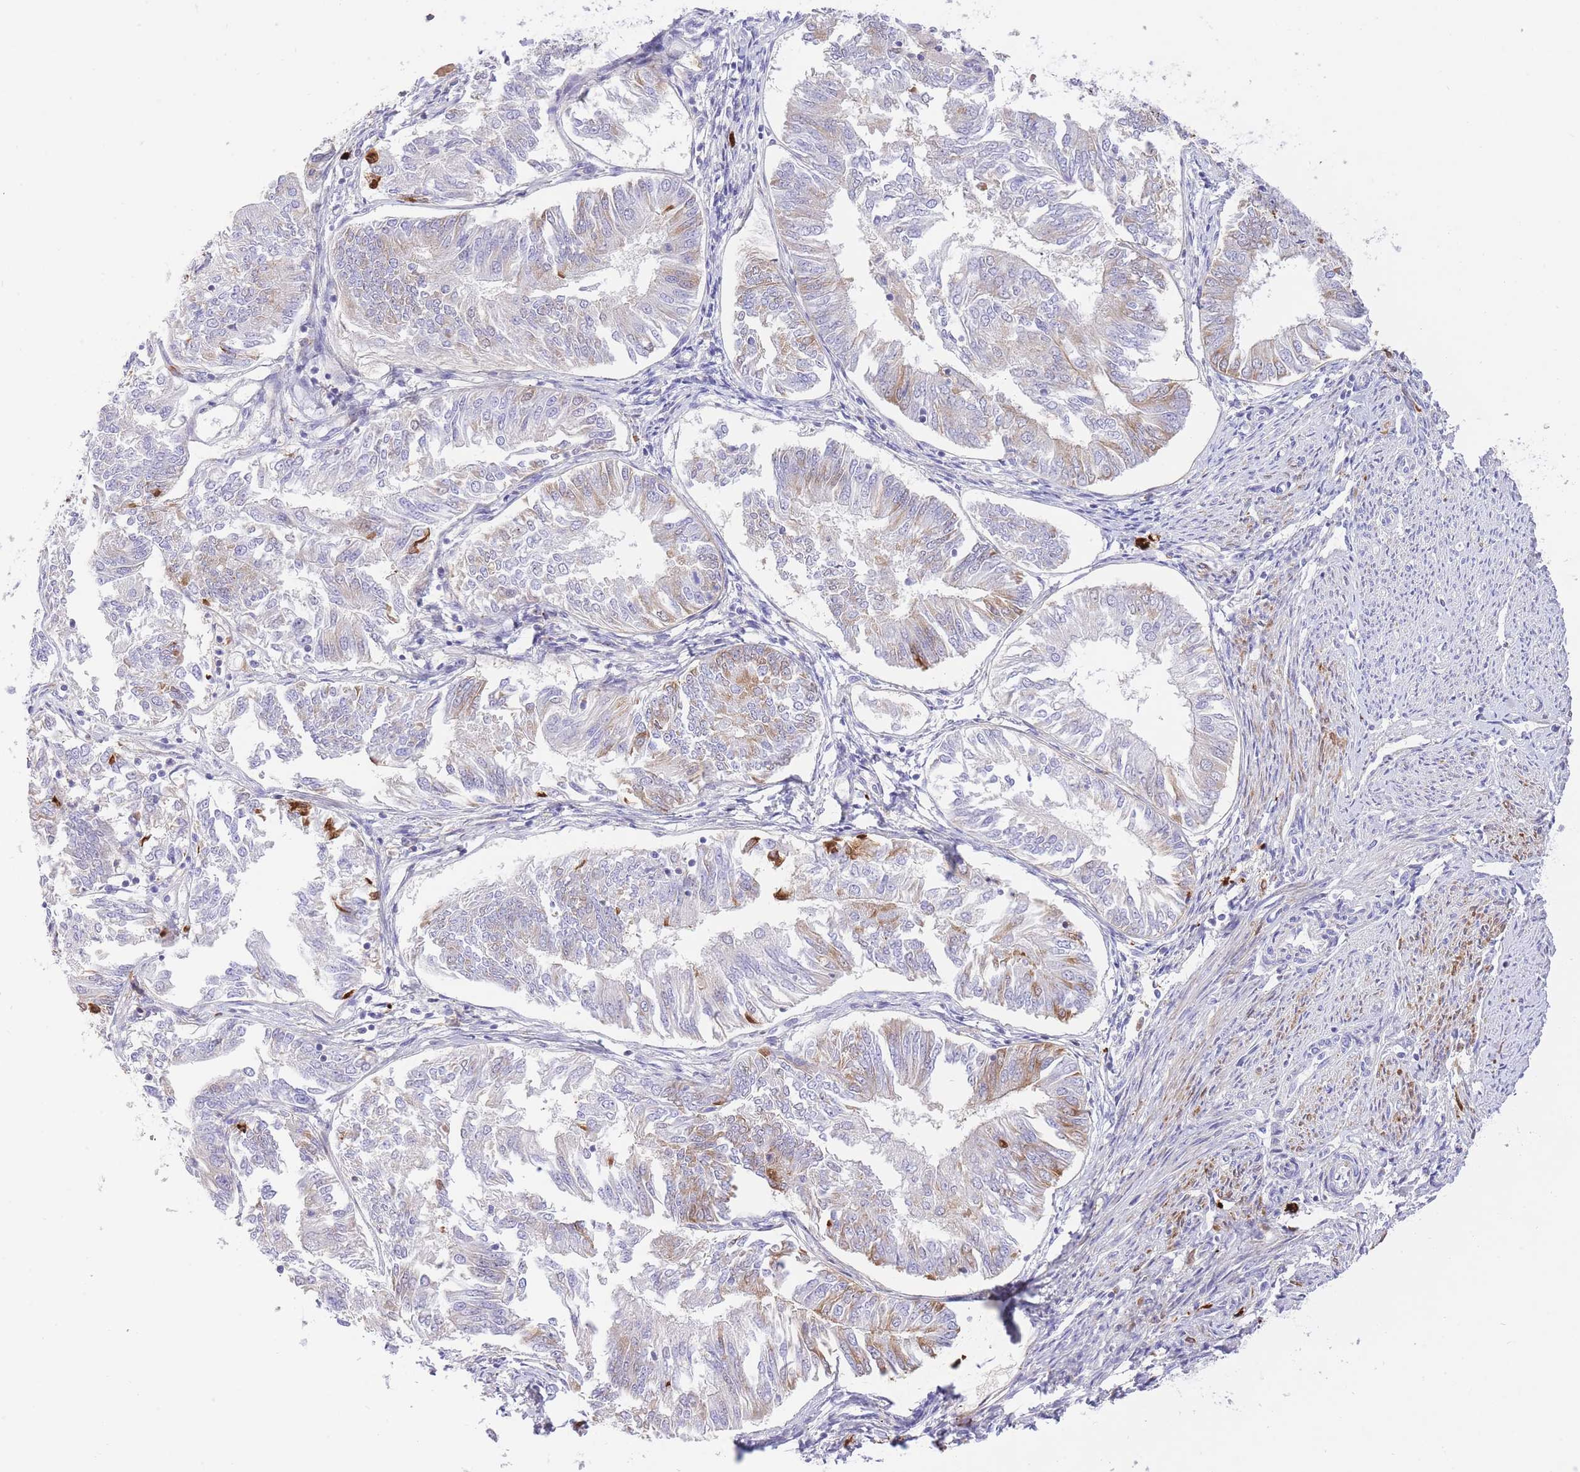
{"staining": {"intensity": "negative", "quantity": "none", "location": "none"}, "tissue": "endometrial cancer", "cell_type": "Tumor cells", "image_type": "cancer", "snomed": [{"axis": "morphology", "description": "Adenocarcinoma, NOS"}, {"axis": "topography", "description": "Endometrium"}], "caption": "Histopathology image shows no protein positivity in tumor cells of endometrial adenocarcinoma tissue.", "gene": "HRG", "patient": {"sex": "female", "age": 58}}